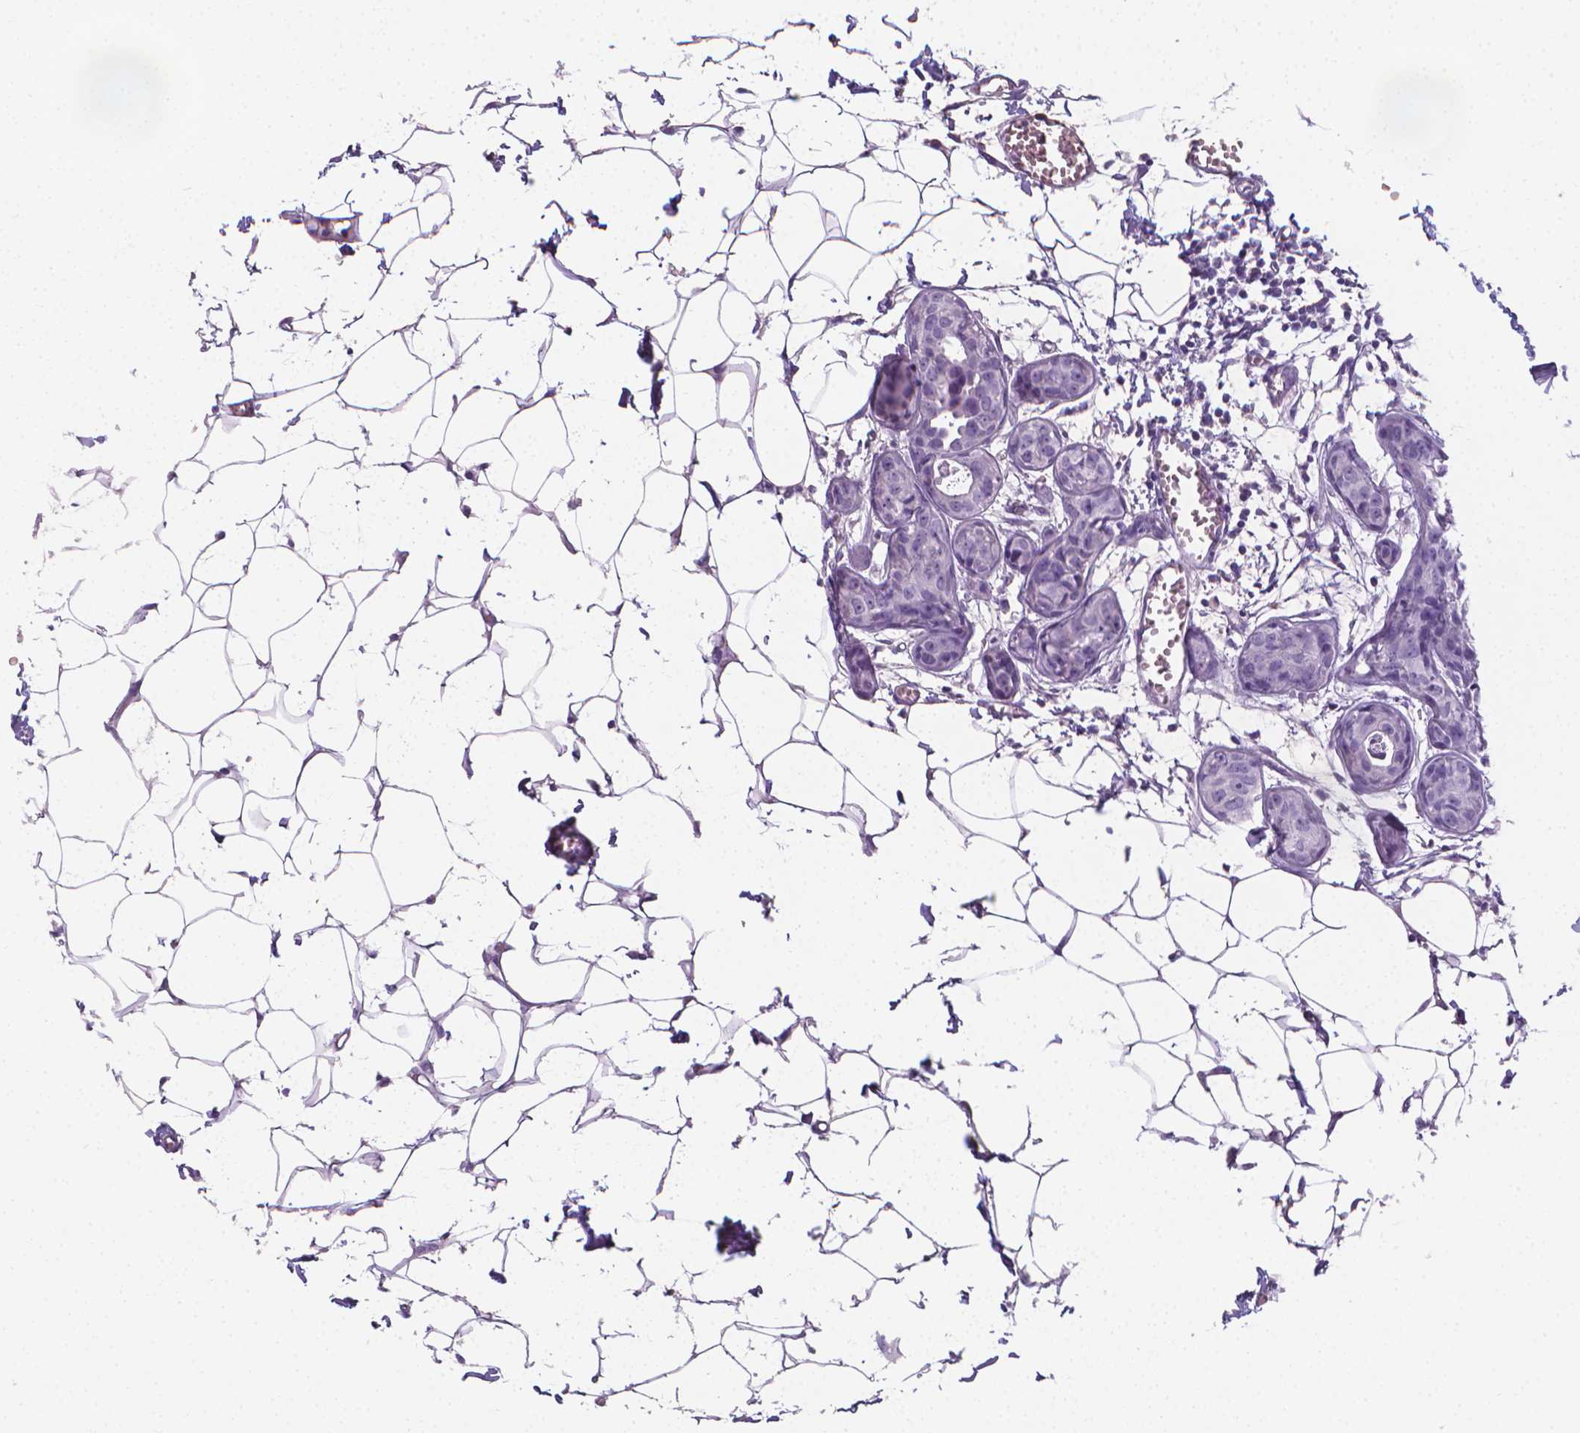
{"staining": {"intensity": "negative", "quantity": "none", "location": "none"}, "tissue": "breast cancer", "cell_type": "Tumor cells", "image_type": "cancer", "snomed": [{"axis": "morphology", "description": "Duct carcinoma"}, {"axis": "topography", "description": "Breast"}], "caption": "Immunohistochemistry (IHC) of human invasive ductal carcinoma (breast) demonstrates no staining in tumor cells. (Immunohistochemistry (IHC), brightfield microscopy, high magnification).", "gene": "XPNPEP2", "patient": {"sex": "female", "age": 38}}